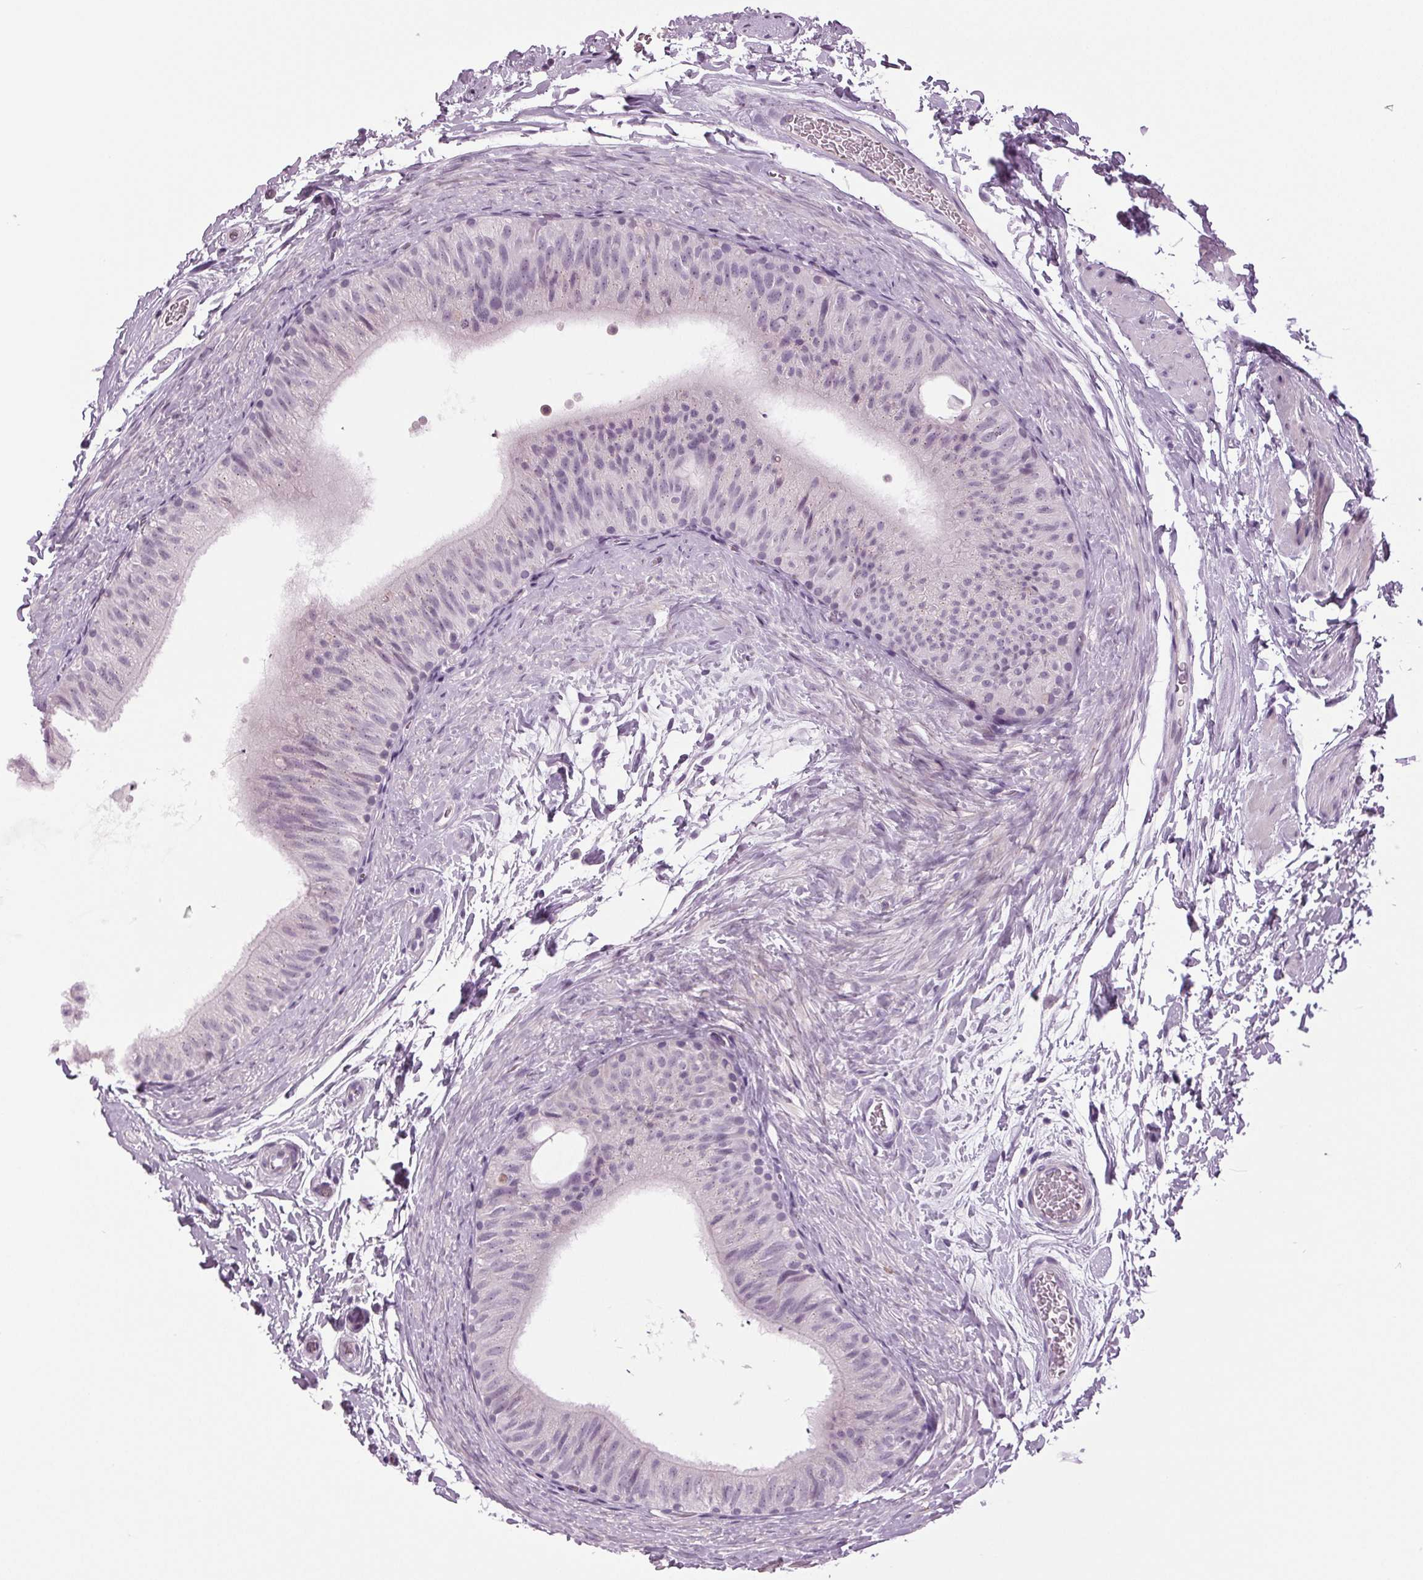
{"staining": {"intensity": "negative", "quantity": "none", "location": "none"}, "tissue": "epididymis", "cell_type": "Glandular cells", "image_type": "normal", "snomed": [{"axis": "morphology", "description": "Normal tissue, NOS"}, {"axis": "topography", "description": "Epididymis, spermatic cord, NOS"}, {"axis": "topography", "description": "Epididymis"}], "caption": "This is a micrograph of immunohistochemistry staining of unremarkable epididymis, which shows no staining in glandular cells.", "gene": "DNAH12", "patient": {"sex": "male", "age": 31}}